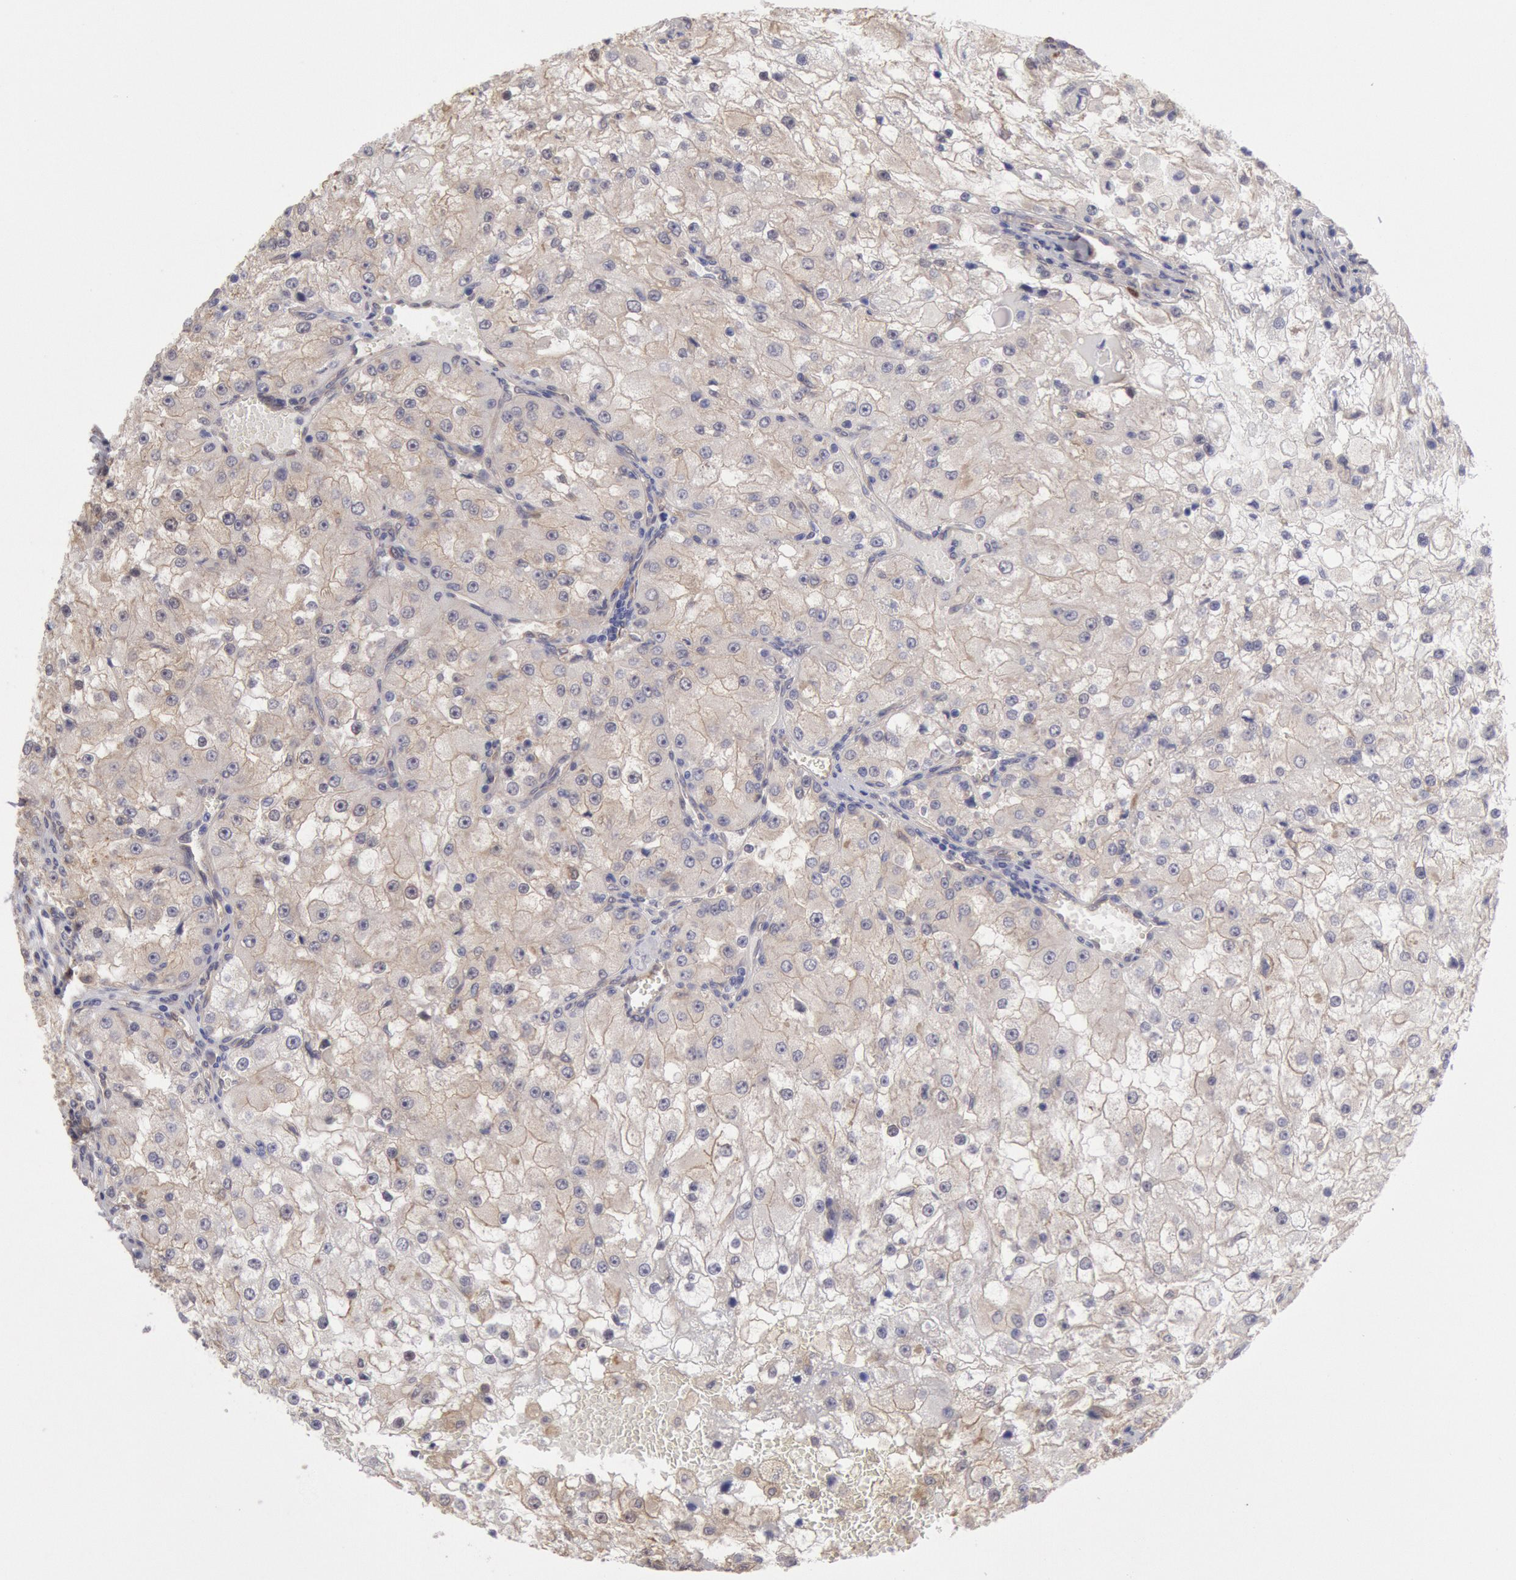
{"staining": {"intensity": "negative", "quantity": "none", "location": "none"}, "tissue": "renal cancer", "cell_type": "Tumor cells", "image_type": "cancer", "snomed": [{"axis": "morphology", "description": "Adenocarcinoma, NOS"}, {"axis": "topography", "description": "Kidney"}], "caption": "Renal cancer was stained to show a protein in brown. There is no significant staining in tumor cells.", "gene": "CCDC50", "patient": {"sex": "female", "age": 74}}